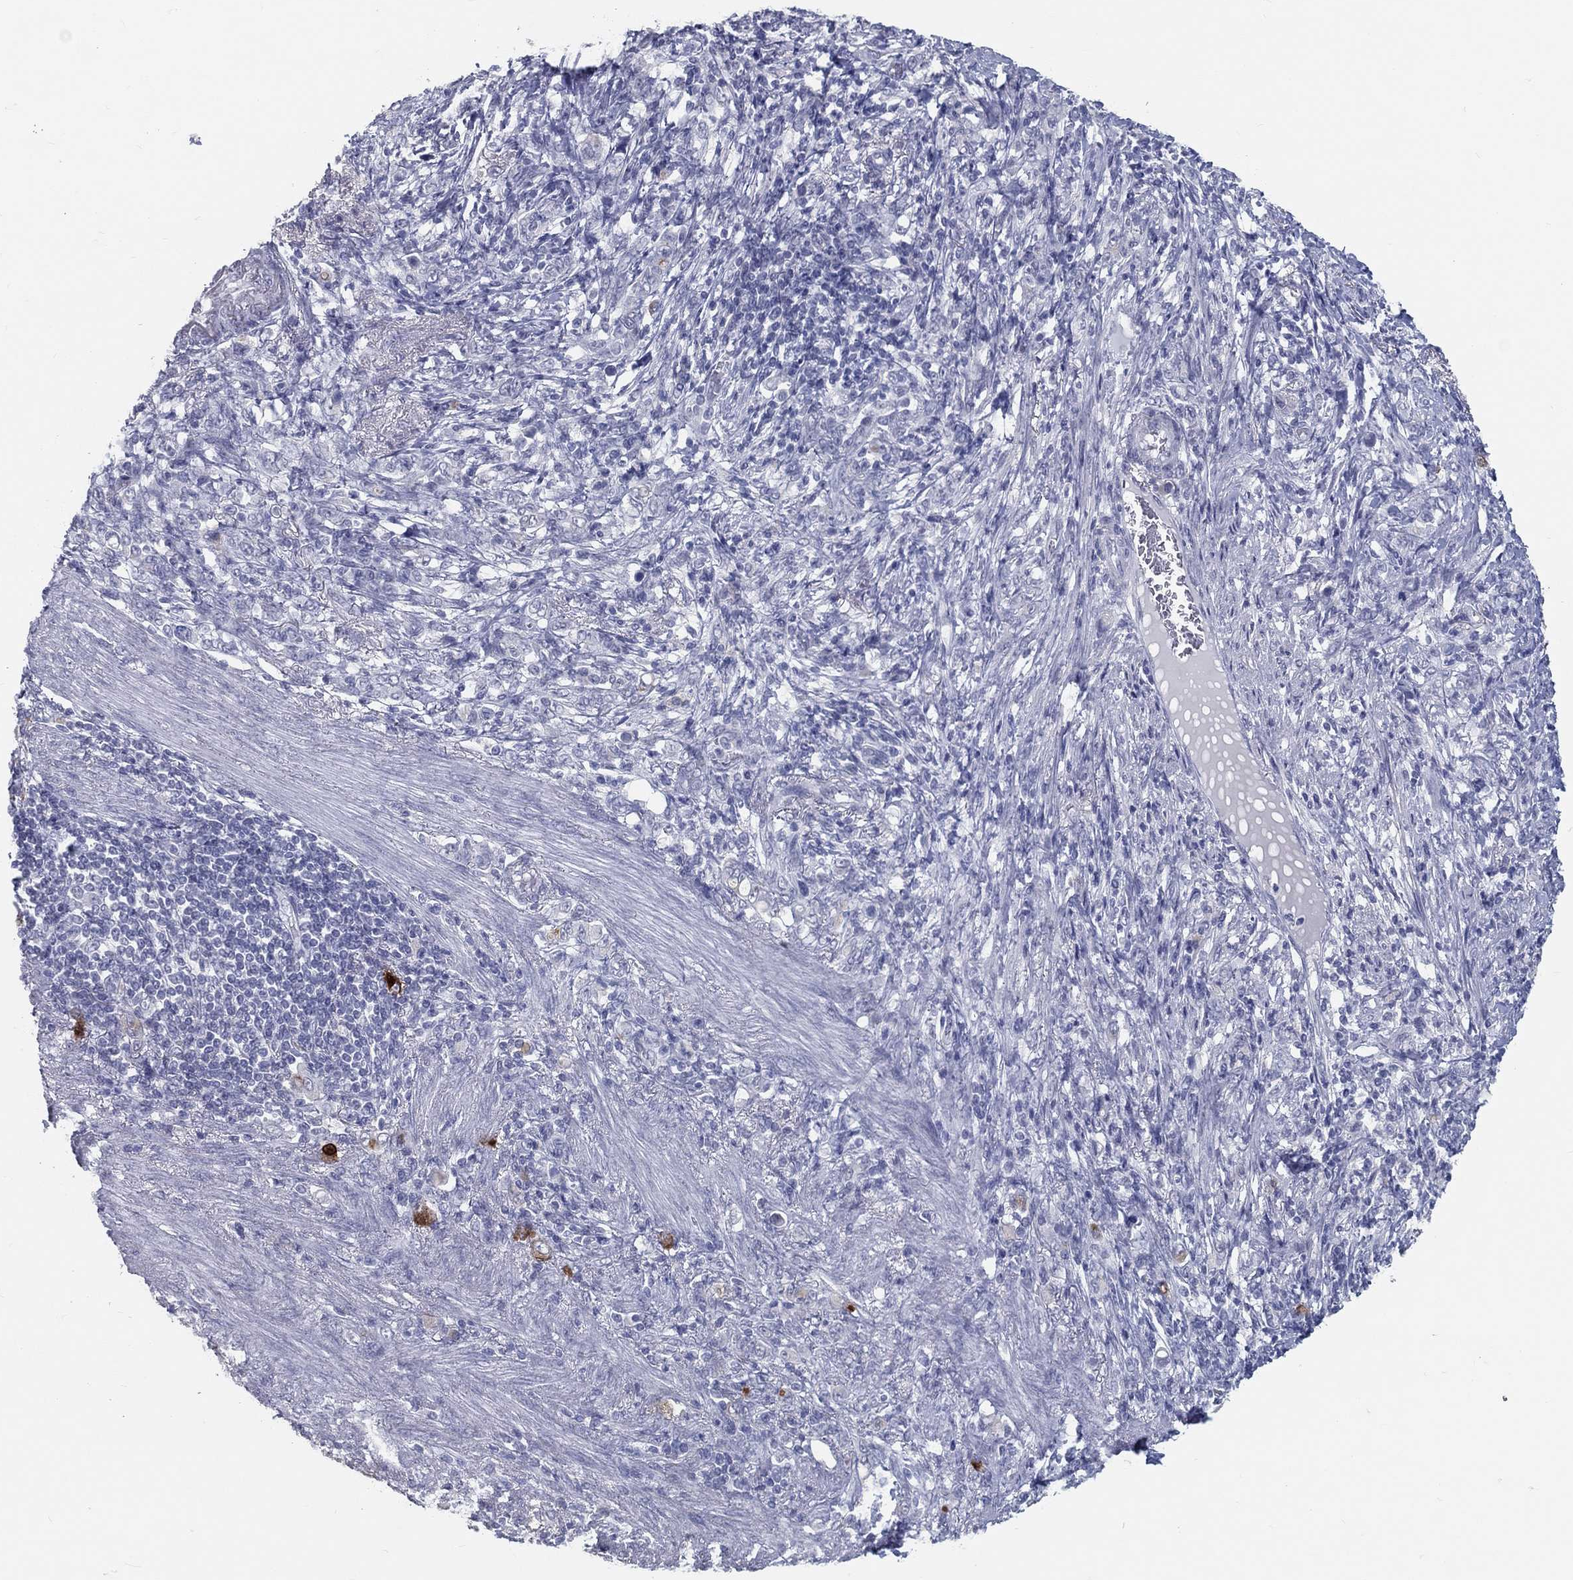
{"staining": {"intensity": "negative", "quantity": "none", "location": "none"}, "tissue": "stomach cancer", "cell_type": "Tumor cells", "image_type": "cancer", "snomed": [{"axis": "morphology", "description": "Normal tissue, NOS"}, {"axis": "morphology", "description": "Adenocarcinoma, NOS"}, {"axis": "topography", "description": "Stomach"}], "caption": "Stomach cancer (adenocarcinoma) was stained to show a protein in brown. There is no significant expression in tumor cells.", "gene": "ACE2", "patient": {"sex": "female", "age": 79}}